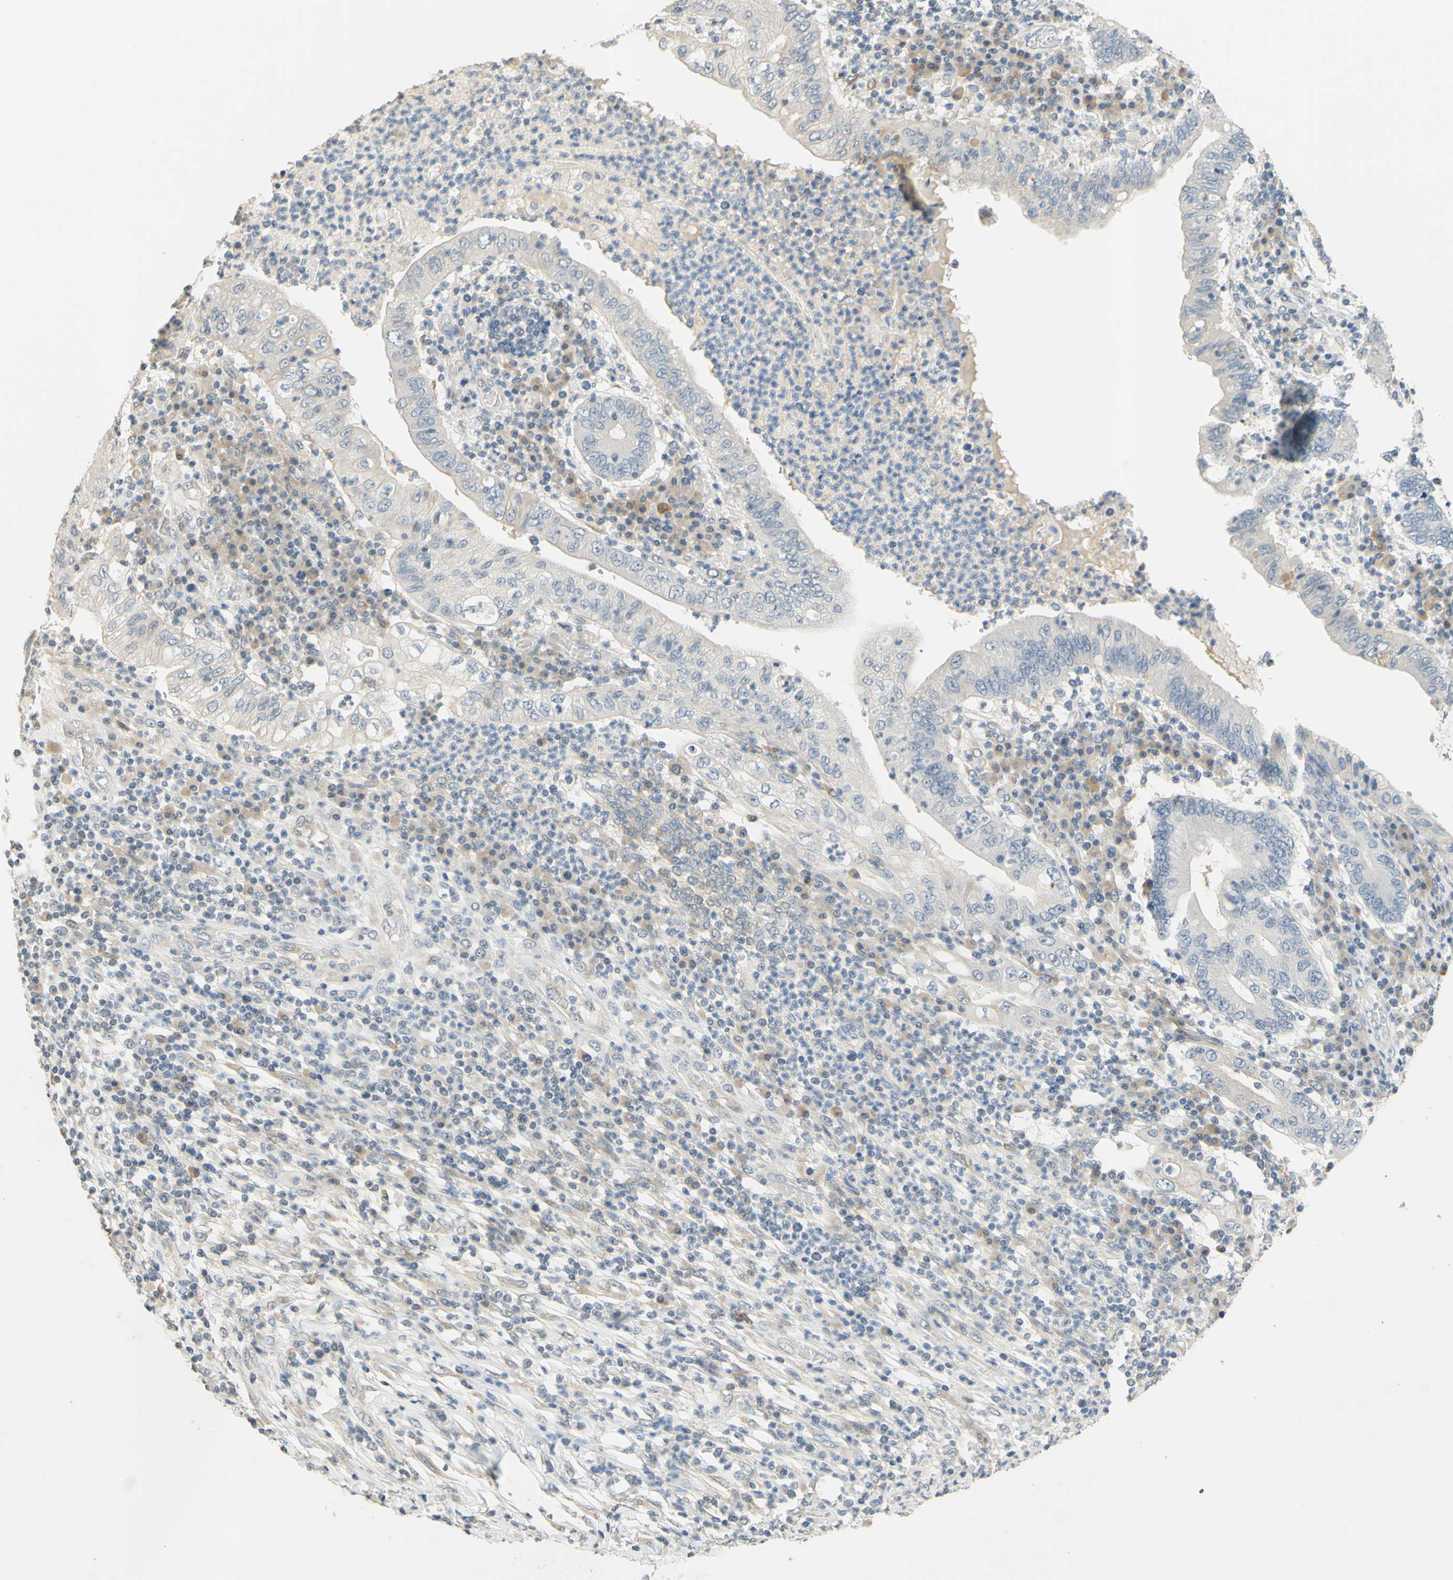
{"staining": {"intensity": "weak", "quantity": "<25%", "location": "cytoplasmic/membranous"}, "tissue": "stomach cancer", "cell_type": "Tumor cells", "image_type": "cancer", "snomed": [{"axis": "morphology", "description": "Normal tissue, NOS"}, {"axis": "morphology", "description": "Adenocarcinoma, NOS"}, {"axis": "topography", "description": "Esophagus"}, {"axis": "topography", "description": "Stomach, upper"}, {"axis": "topography", "description": "Peripheral nerve tissue"}], "caption": "A high-resolution image shows immunohistochemistry (IHC) staining of adenocarcinoma (stomach), which demonstrates no significant positivity in tumor cells. Brightfield microscopy of IHC stained with DAB (3,3'-diaminobenzidine) (brown) and hematoxylin (blue), captured at high magnification.", "gene": "MAG", "patient": {"sex": "male", "age": 62}}